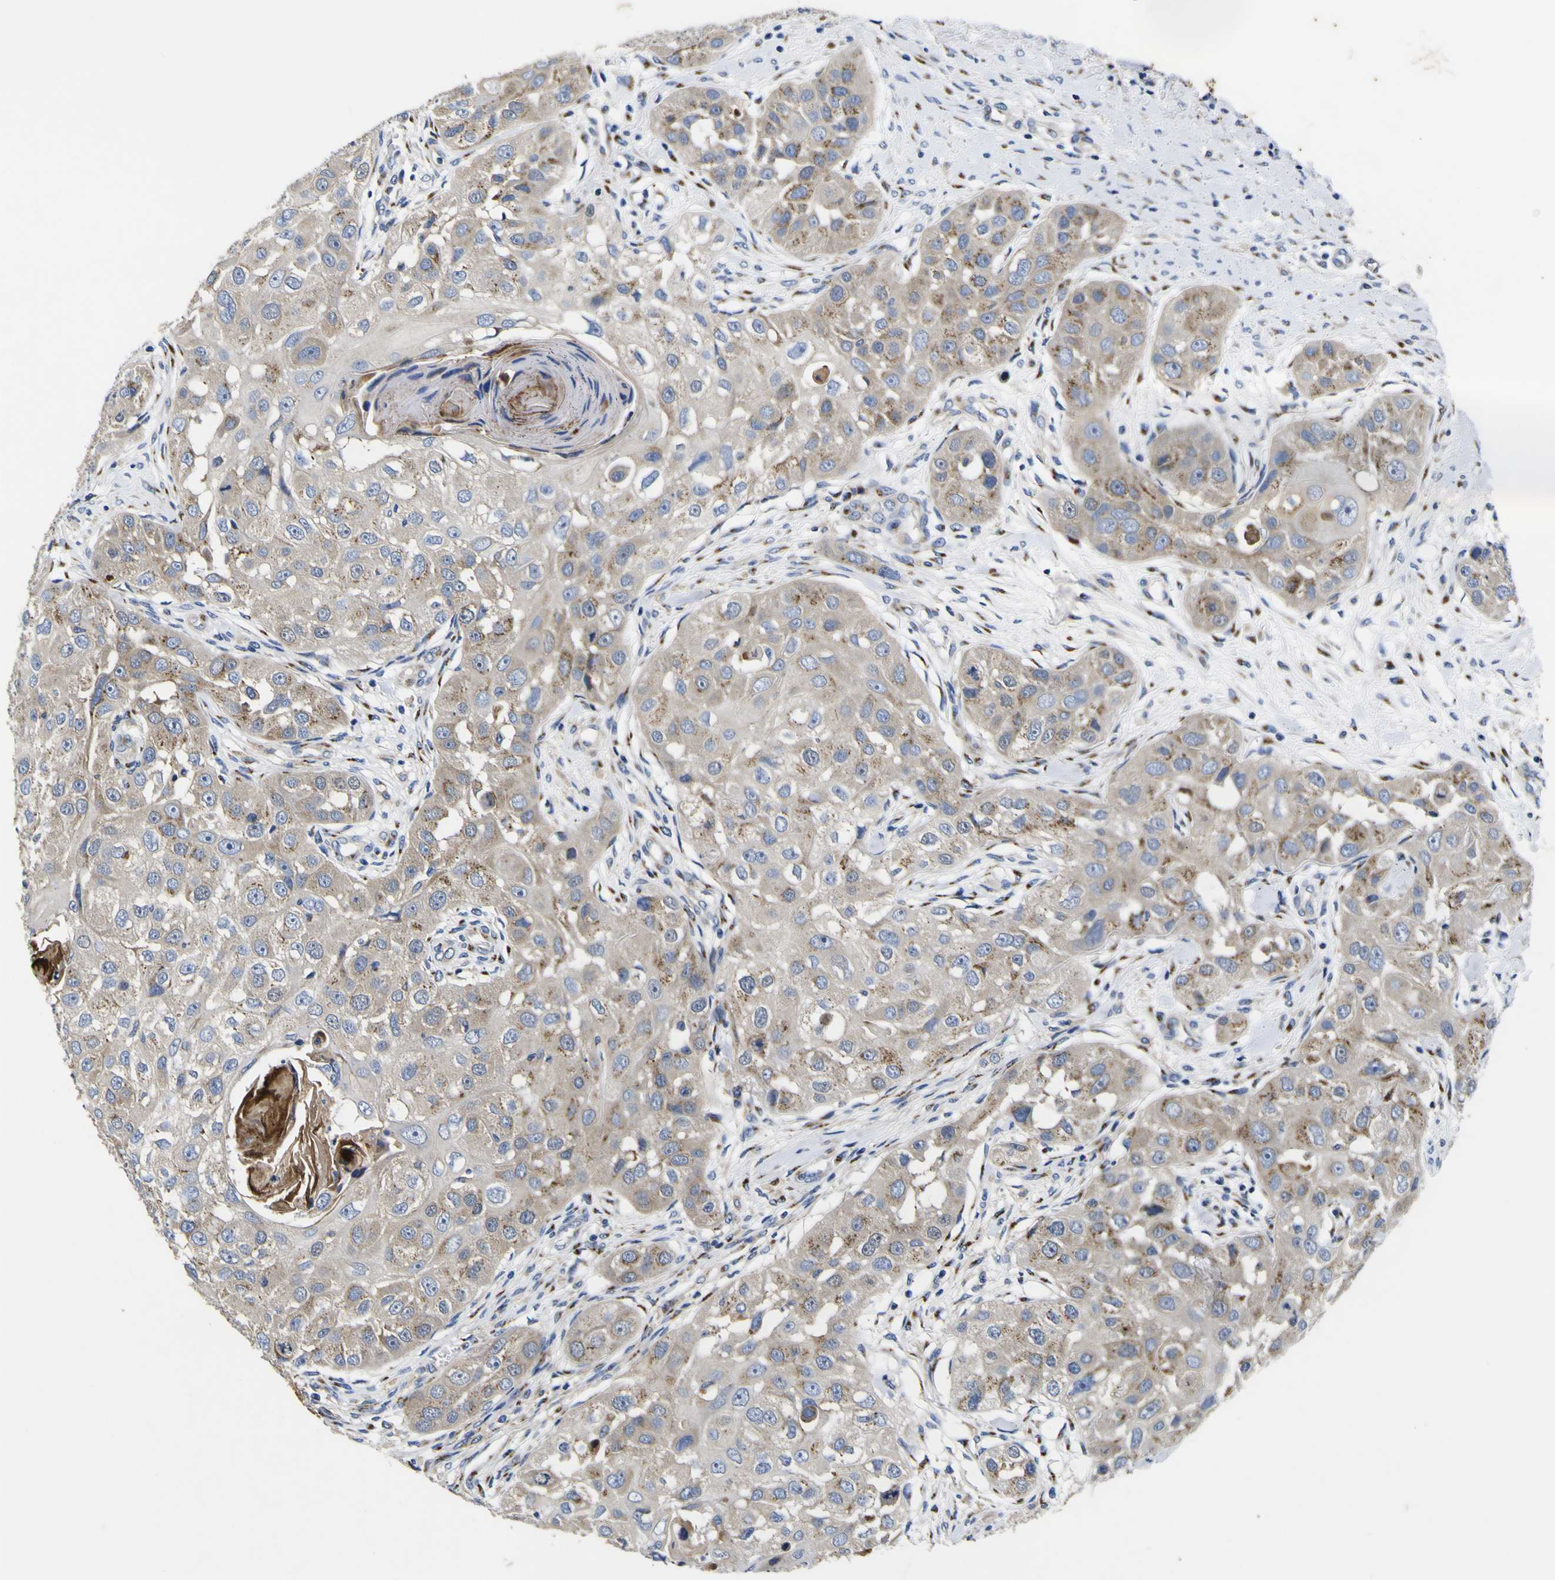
{"staining": {"intensity": "moderate", "quantity": ">75%", "location": "cytoplasmic/membranous"}, "tissue": "head and neck cancer", "cell_type": "Tumor cells", "image_type": "cancer", "snomed": [{"axis": "morphology", "description": "Normal tissue, NOS"}, {"axis": "morphology", "description": "Squamous cell carcinoma, NOS"}, {"axis": "topography", "description": "Skeletal muscle"}, {"axis": "topography", "description": "Head-Neck"}], "caption": "Immunohistochemistry (IHC) (DAB) staining of human head and neck cancer shows moderate cytoplasmic/membranous protein staining in approximately >75% of tumor cells. (DAB IHC, brown staining for protein, blue staining for nuclei).", "gene": "COA1", "patient": {"sex": "male", "age": 51}}